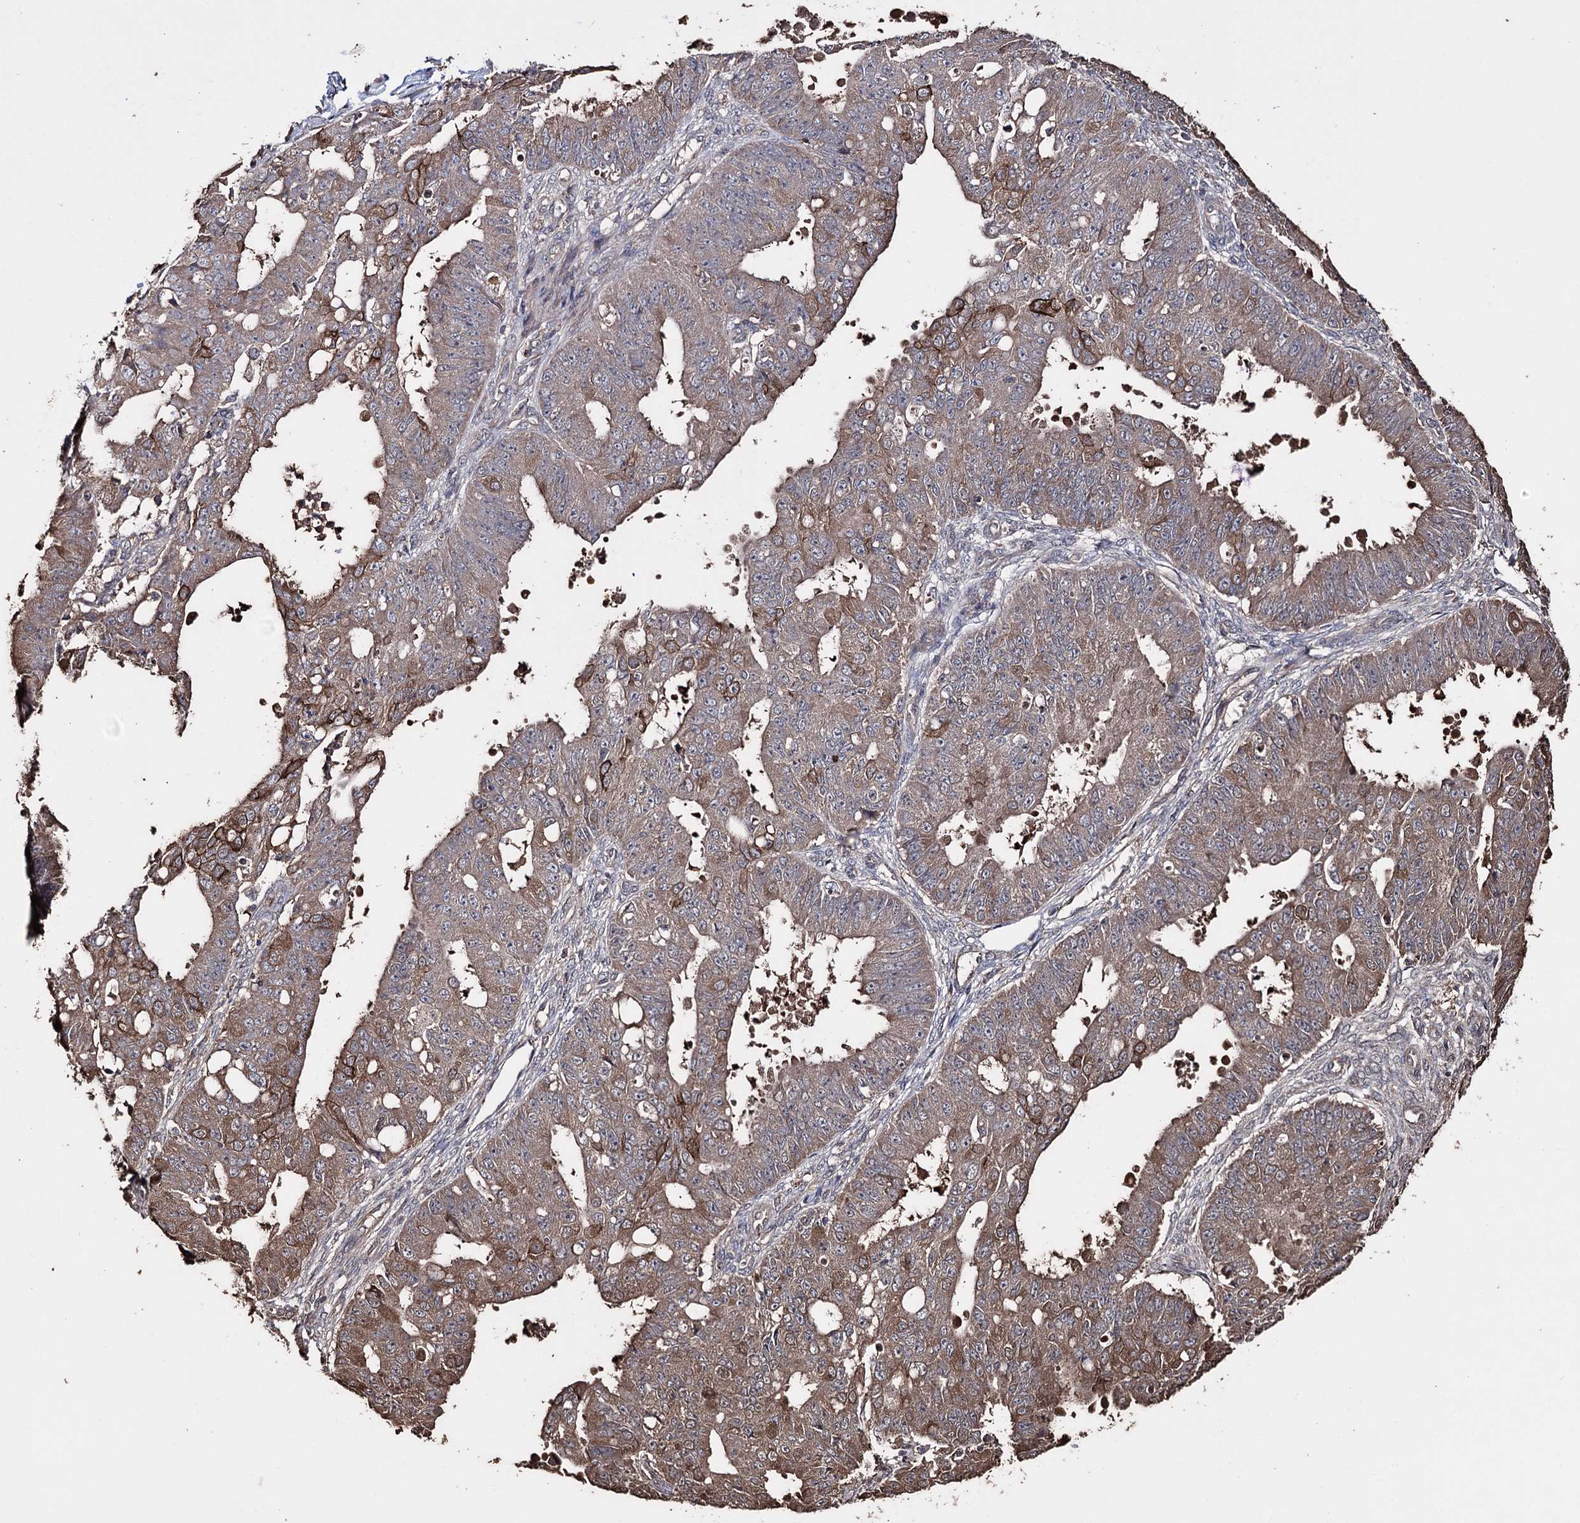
{"staining": {"intensity": "moderate", "quantity": ">75%", "location": "cytoplasmic/membranous"}, "tissue": "ovarian cancer", "cell_type": "Tumor cells", "image_type": "cancer", "snomed": [{"axis": "morphology", "description": "Carcinoma, endometroid"}, {"axis": "topography", "description": "Appendix"}, {"axis": "topography", "description": "Ovary"}], "caption": "Immunohistochemical staining of ovarian cancer reveals medium levels of moderate cytoplasmic/membranous protein staining in about >75% of tumor cells.", "gene": "ZNF662", "patient": {"sex": "female", "age": 42}}